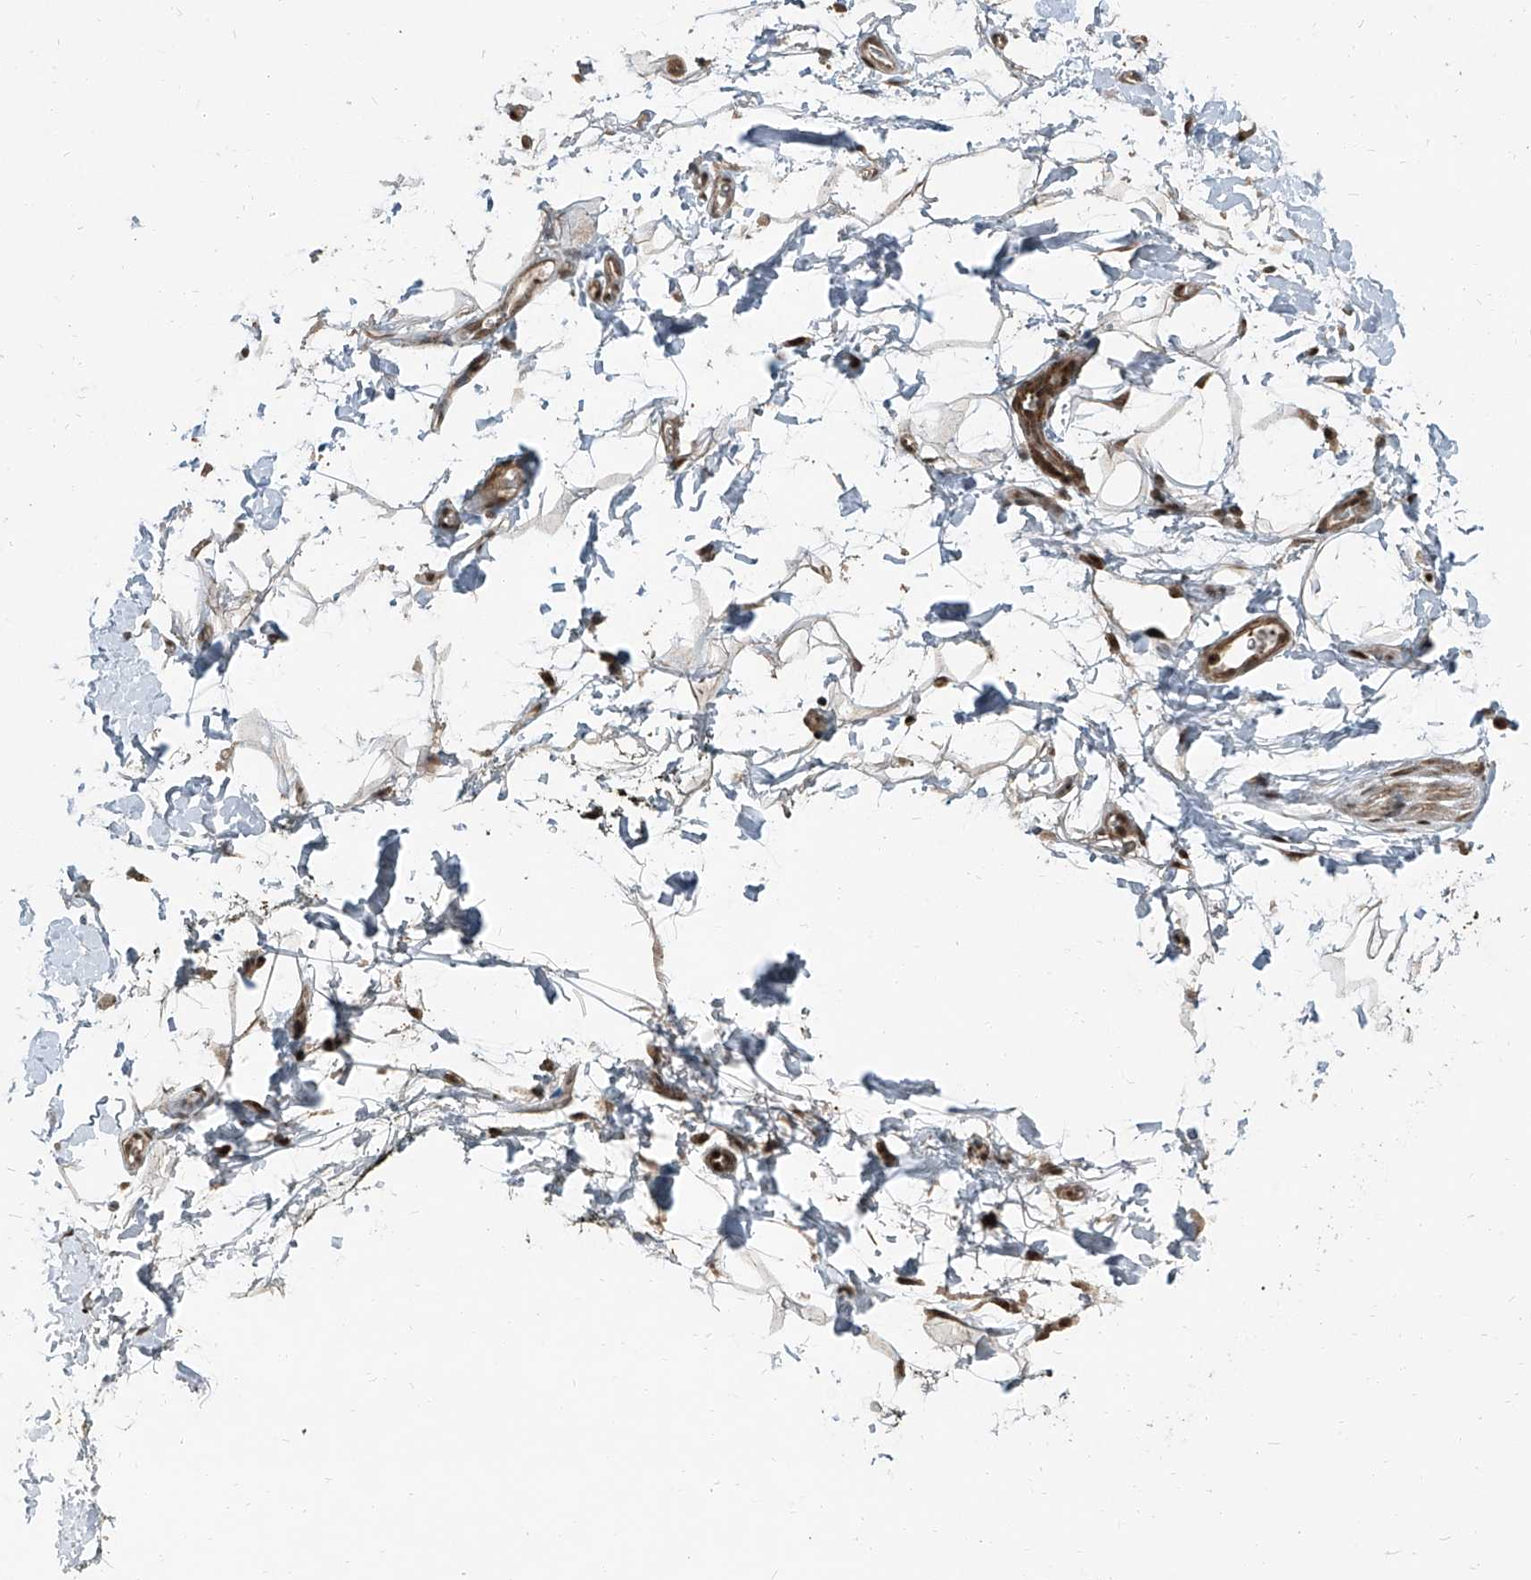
{"staining": {"intensity": "moderate", "quantity": "25%-75%", "location": "cytoplasmic/membranous"}, "tissue": "adipose tissue", "cell_type": "Adipocytes", "image_type": "normal", "snomed": [{"axis": "morphology", "description": "Normal tissue, NOS"}, {"axis": "morphology", "description": "Adenocarcinoma, NOS"}, {"axis": "topography", "description": "Pancreas"}, {"axis": "topography", "description": "Peripheral nerve tissue"}], "caption": "About 25%-75% of adipocytes in benign human adipose tissue show moderate cytoplasmic/membranous protein positivity as visualized by brown immunohistochemical staining.", "gene": "ZNF570", "patient": {"sex": "male", "age": 59}}